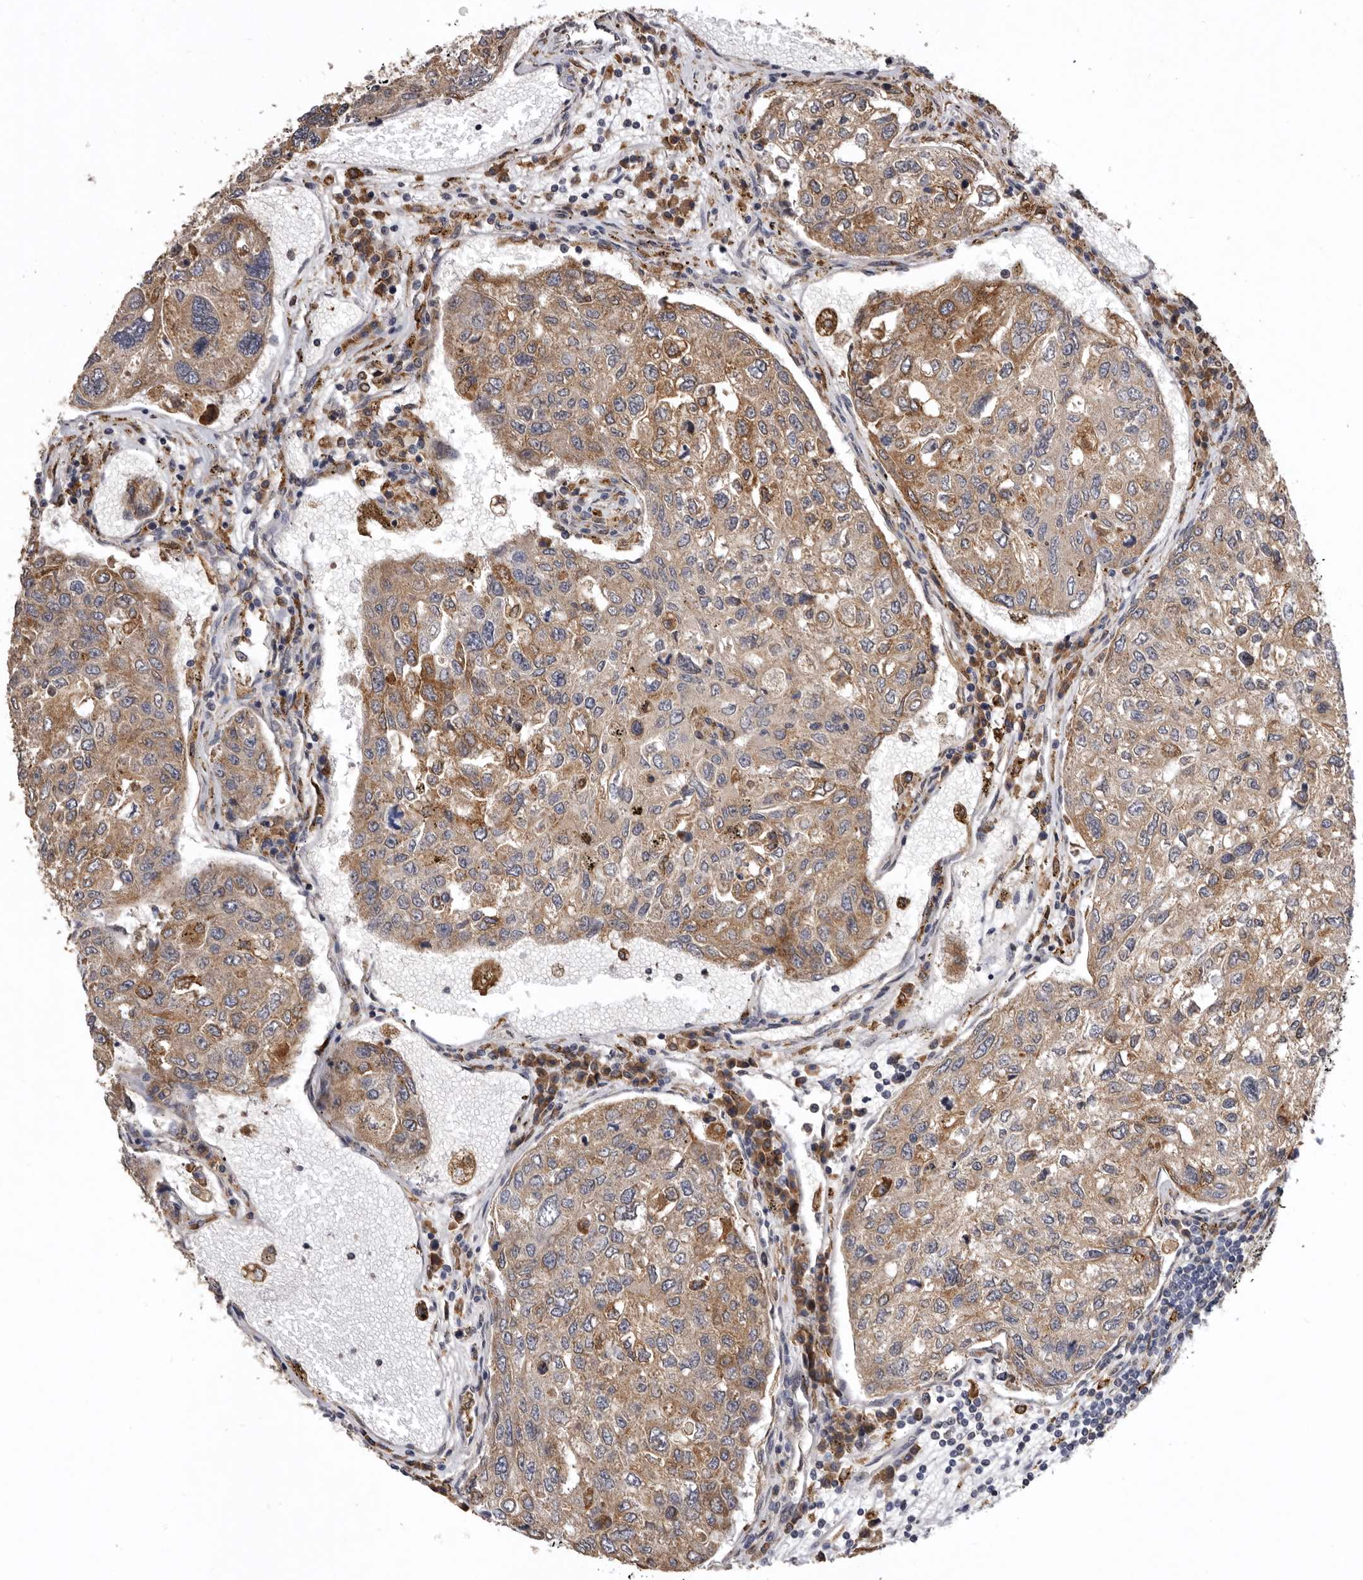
{"staining": {"intensity": "moderate", "quantity": ">75%", "location": "cytoplasmic/membranous"}, "tissue": "urothelial cancer", "cell_type": "Tumor cells", "image_type": "cancer", "snomed": [{"axis": "morphology", "description": "Urothelial carcinoma, High grade"}, {"axis": "topography", "description": "Lymph node"}, {"axis": "topography", "description": "Urinary bladder"}], "caption": "The micrograph displays a brown stain indicating the presence of a protein in the cytoplasmic/membranous of tumor cells in urothelial cancer.", "gene": "INKA2", "patient": {"sex": "male", "age": 51}}